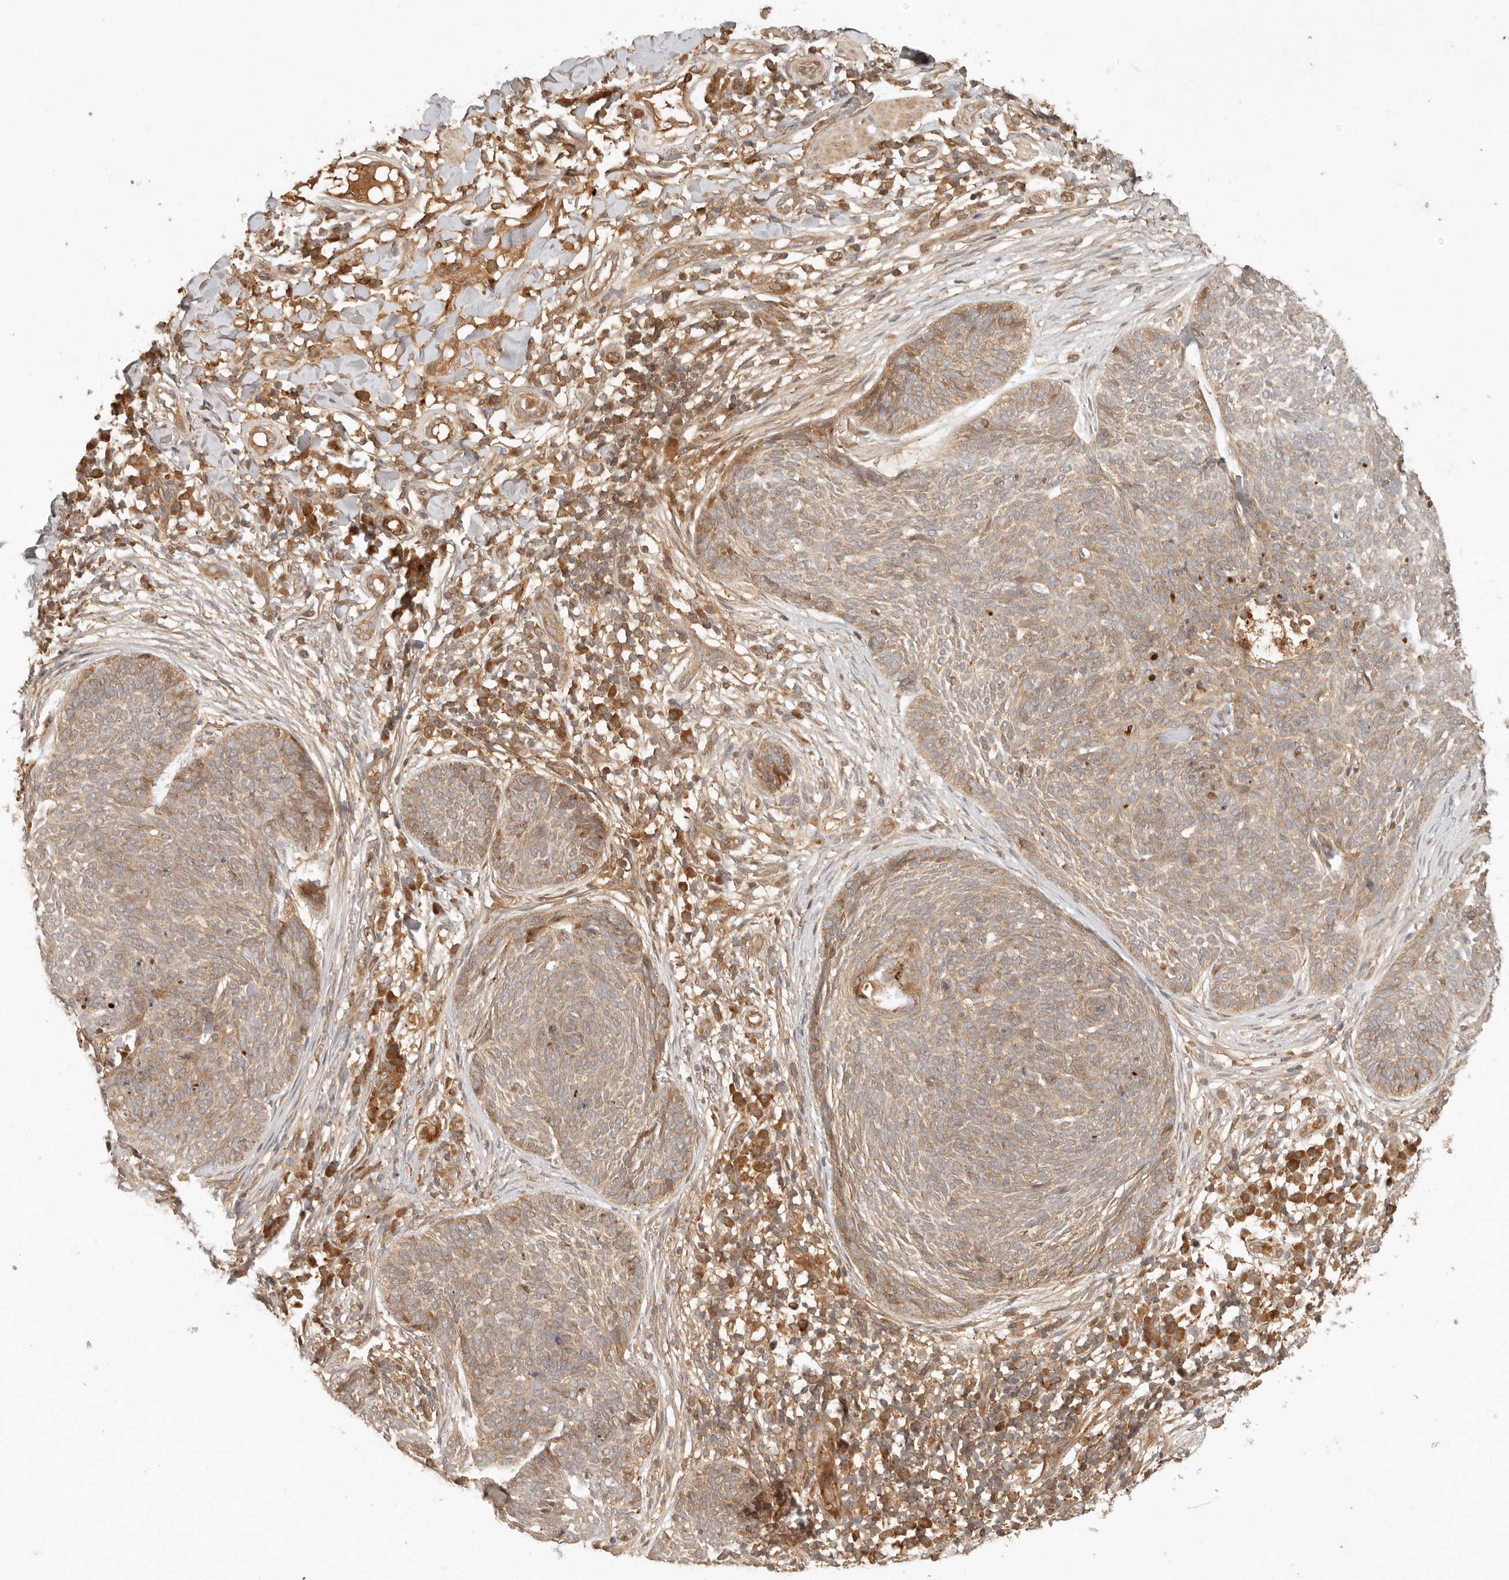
{"staining": {"intensity": "weak", "quantity": ">75%", "location": "cytoplasmic/membranous"}, "tissue": "skin cancer", "cell_type": "Tumor cells", "image_type": "cancer", "snomed": [{"axis": "morphology", "description": "Basal cell carcinoma"}, {"axis": "topography", "description": "Skin"}], "caption": "DAB immunohistochemical staining of human skin cancer (basal cell carcinoma) reveals weak cytoplasmic/membranous protein expression in about >75% of tumor cells.", "gene": "ANKRD61", "patient": {"sex": "female", "age": 64}}